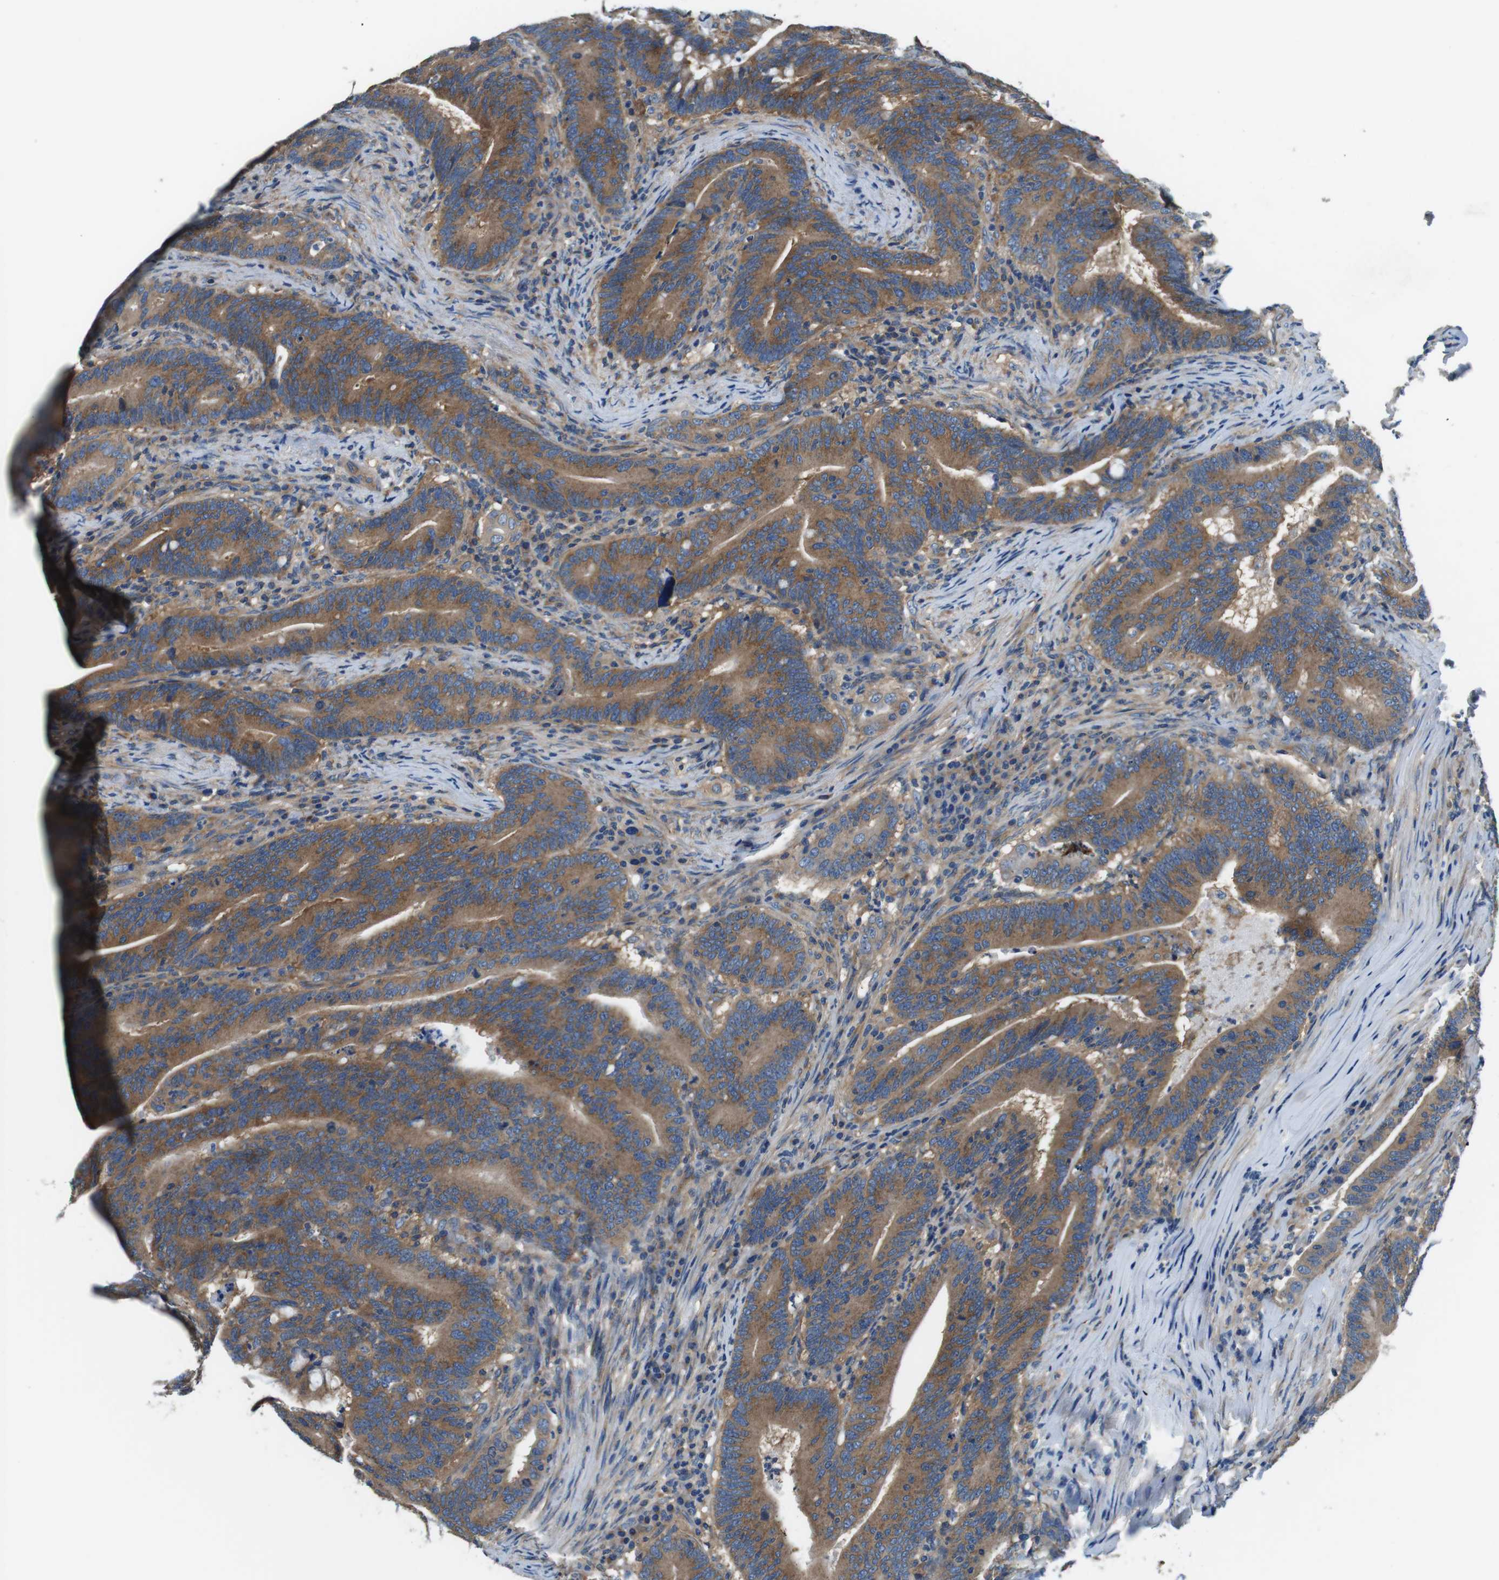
{"staining": {"intensity": "moderate", "quantity": ">75%", "location": "cytoplasmic/membranous"}, "tissue": "colorectal cancer", "cell_type": "Tumor cells", "image_type": "cancer", "snomed": [{"axis": "morphology", "description": "Normal tissue, NOS"}, {"axis": "morphology", "description": "Adenocarcinoma, NOS"}, {"axis": "topography", "description": "Colon"}], "caption": "A brown stain labels moderate cytoplasmic/membranous staining of a protein in human adenocarcinoma (colorectal) tumor cells.", "gene": "DENND4C", "patient": {"sex": "female", "age": 66}}